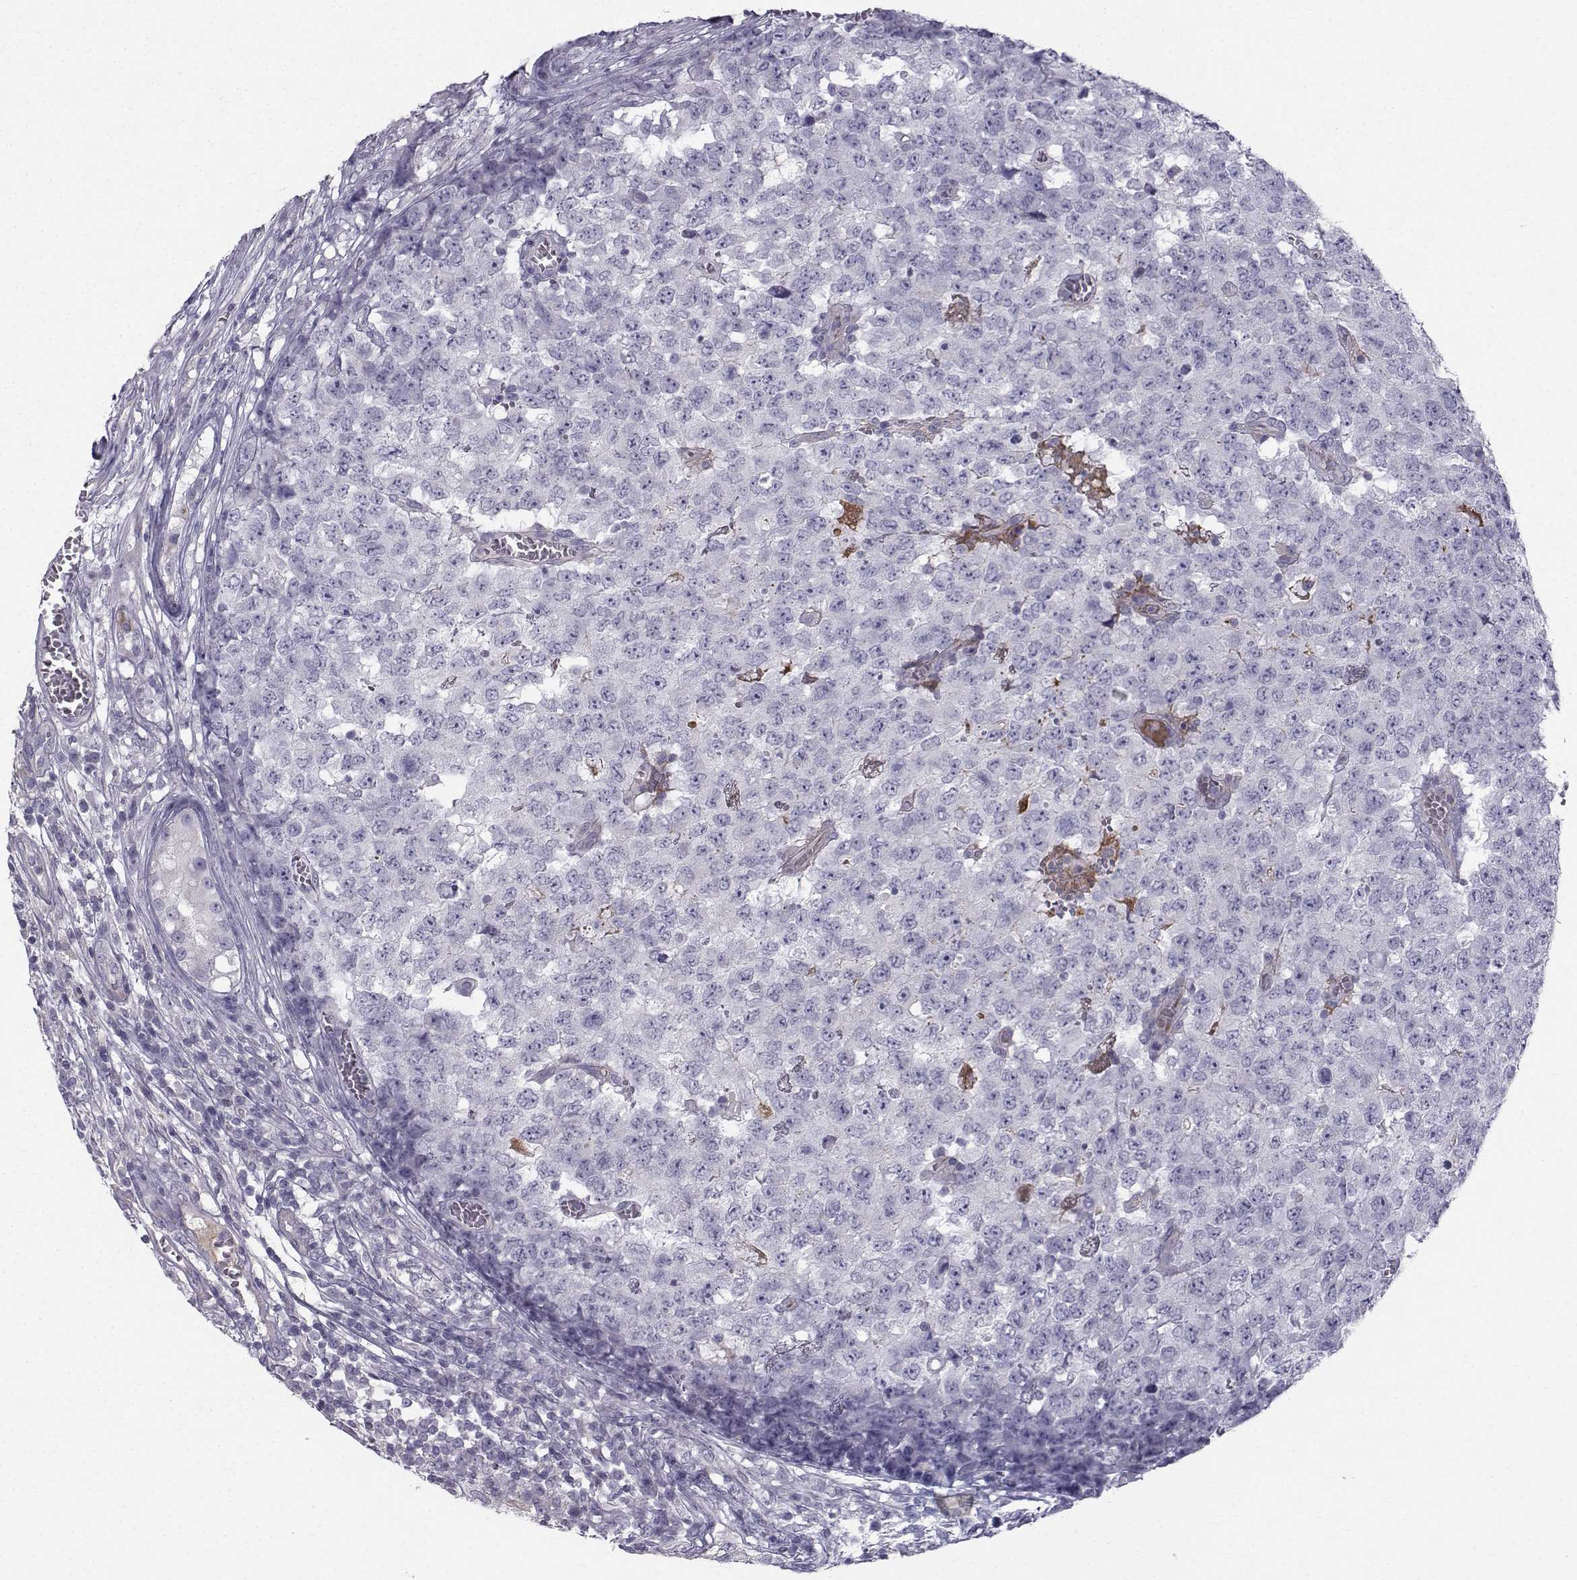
{"staining": {"intensity": "negative", "quantity": "none", "location": "none"}, "tissue": "testis cancer", "cell_type": "Tumor cells", "image_type": "cancer", "snomed": [{"axis": "morphology", "description": "Carcinoma, Embryonal, NOS"}, {"axis": "topography", "description": "Testis"}], "caption": "A high-resolution micrograph shows immunohistochemistry (IHC) staining of testis cancer, which shows no significant expression in tumor cells.", "gene": "CALCR", "patient": {"sex": "male", "age": 23}}